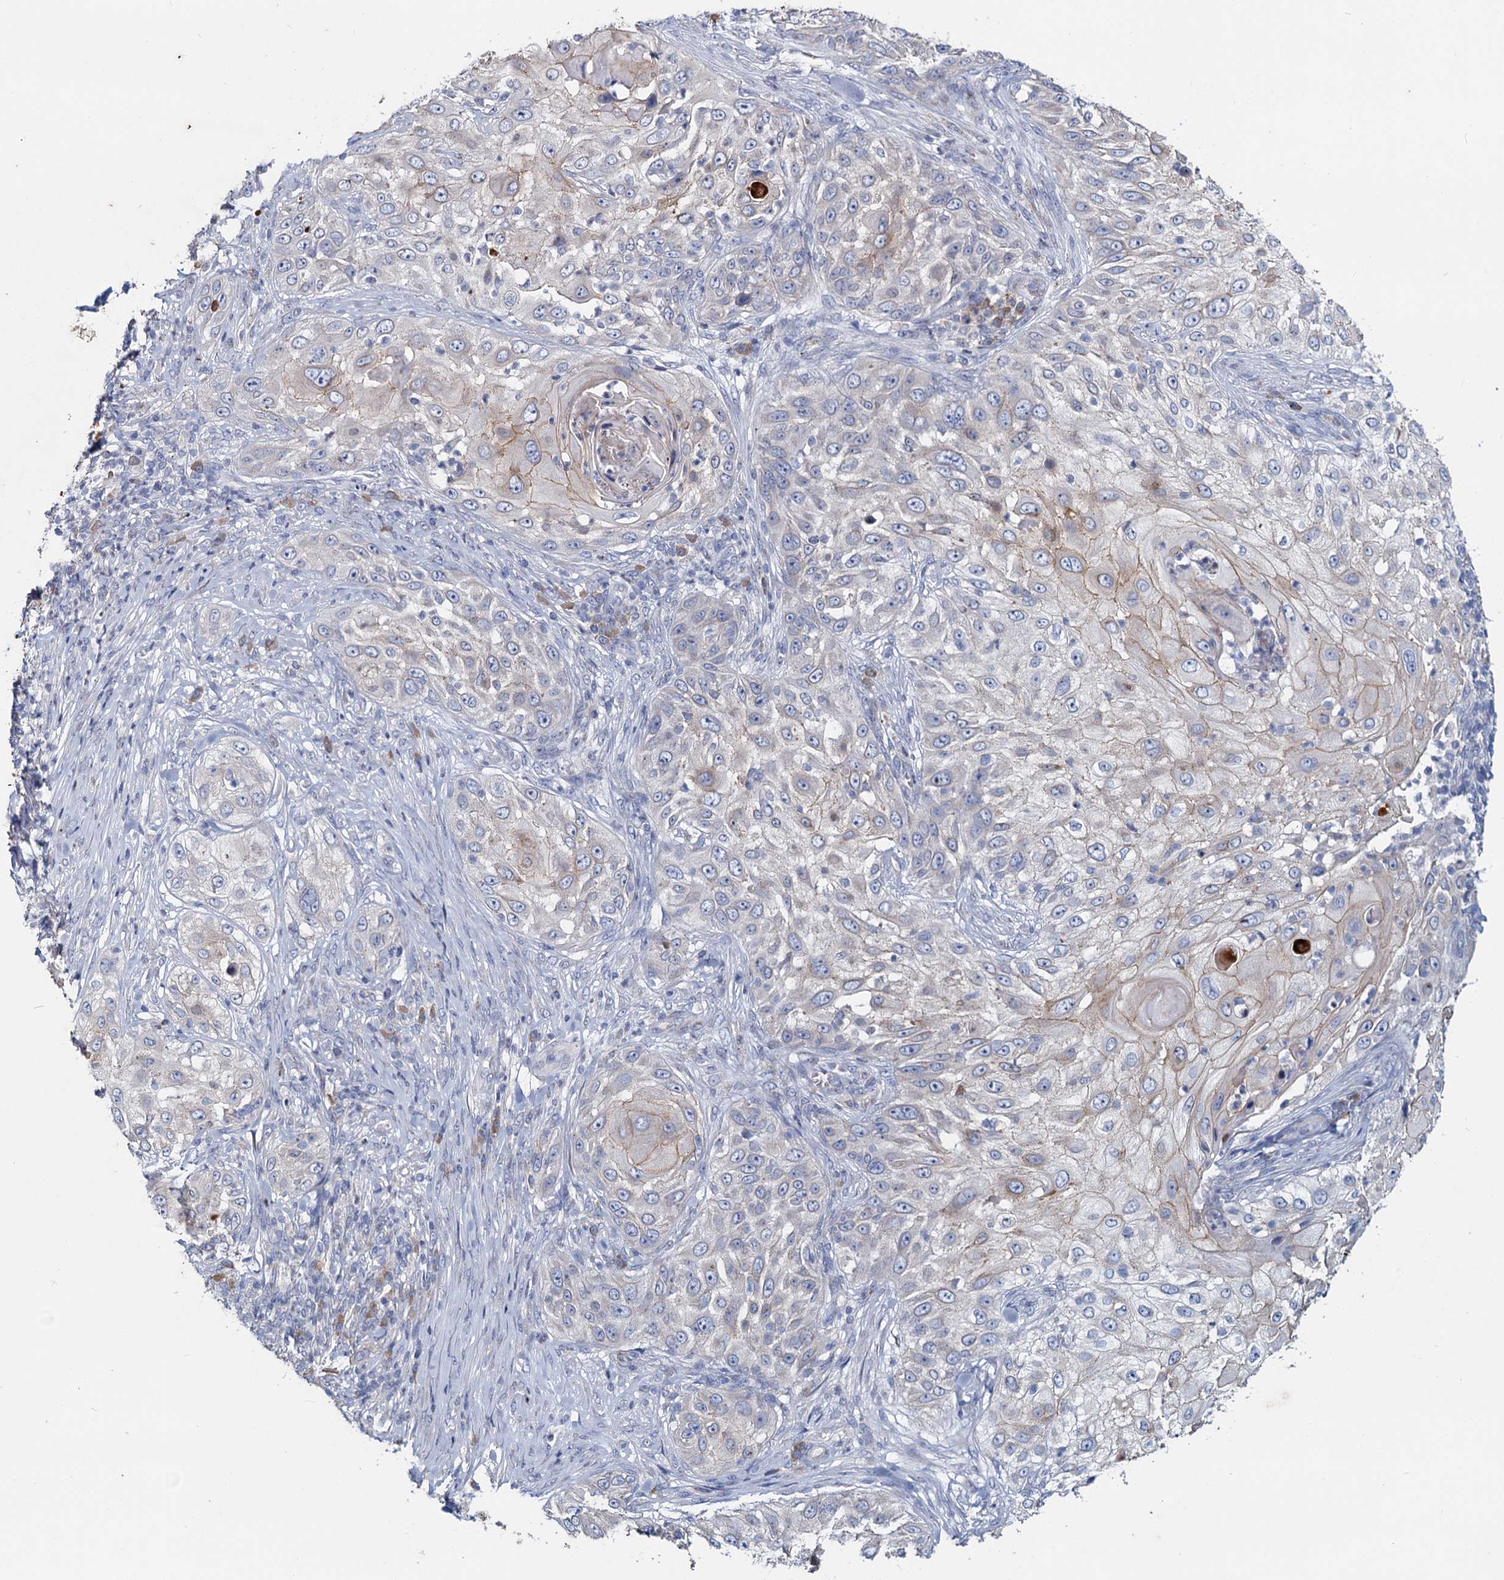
{"staining": {"intensity": "weak", "quantity": "<25%", "location": "cytoplasmic/membranous"}, "tissue": "skin cancer", "cell_type": "Tumor cells", "image_type": "cancer", "snomed": [{"axis": "morphology", "description": "Squamous cell carcinoma, NOS"}, {"axis": "topography", "description": "Skin"}], "caption": "This is an immunohistochemistry image of human squamous cell carcinoma (skin). There is no staining in tumor cells.", "gene": "TMX2", "patient": {"sex": "female", "age": 44}}